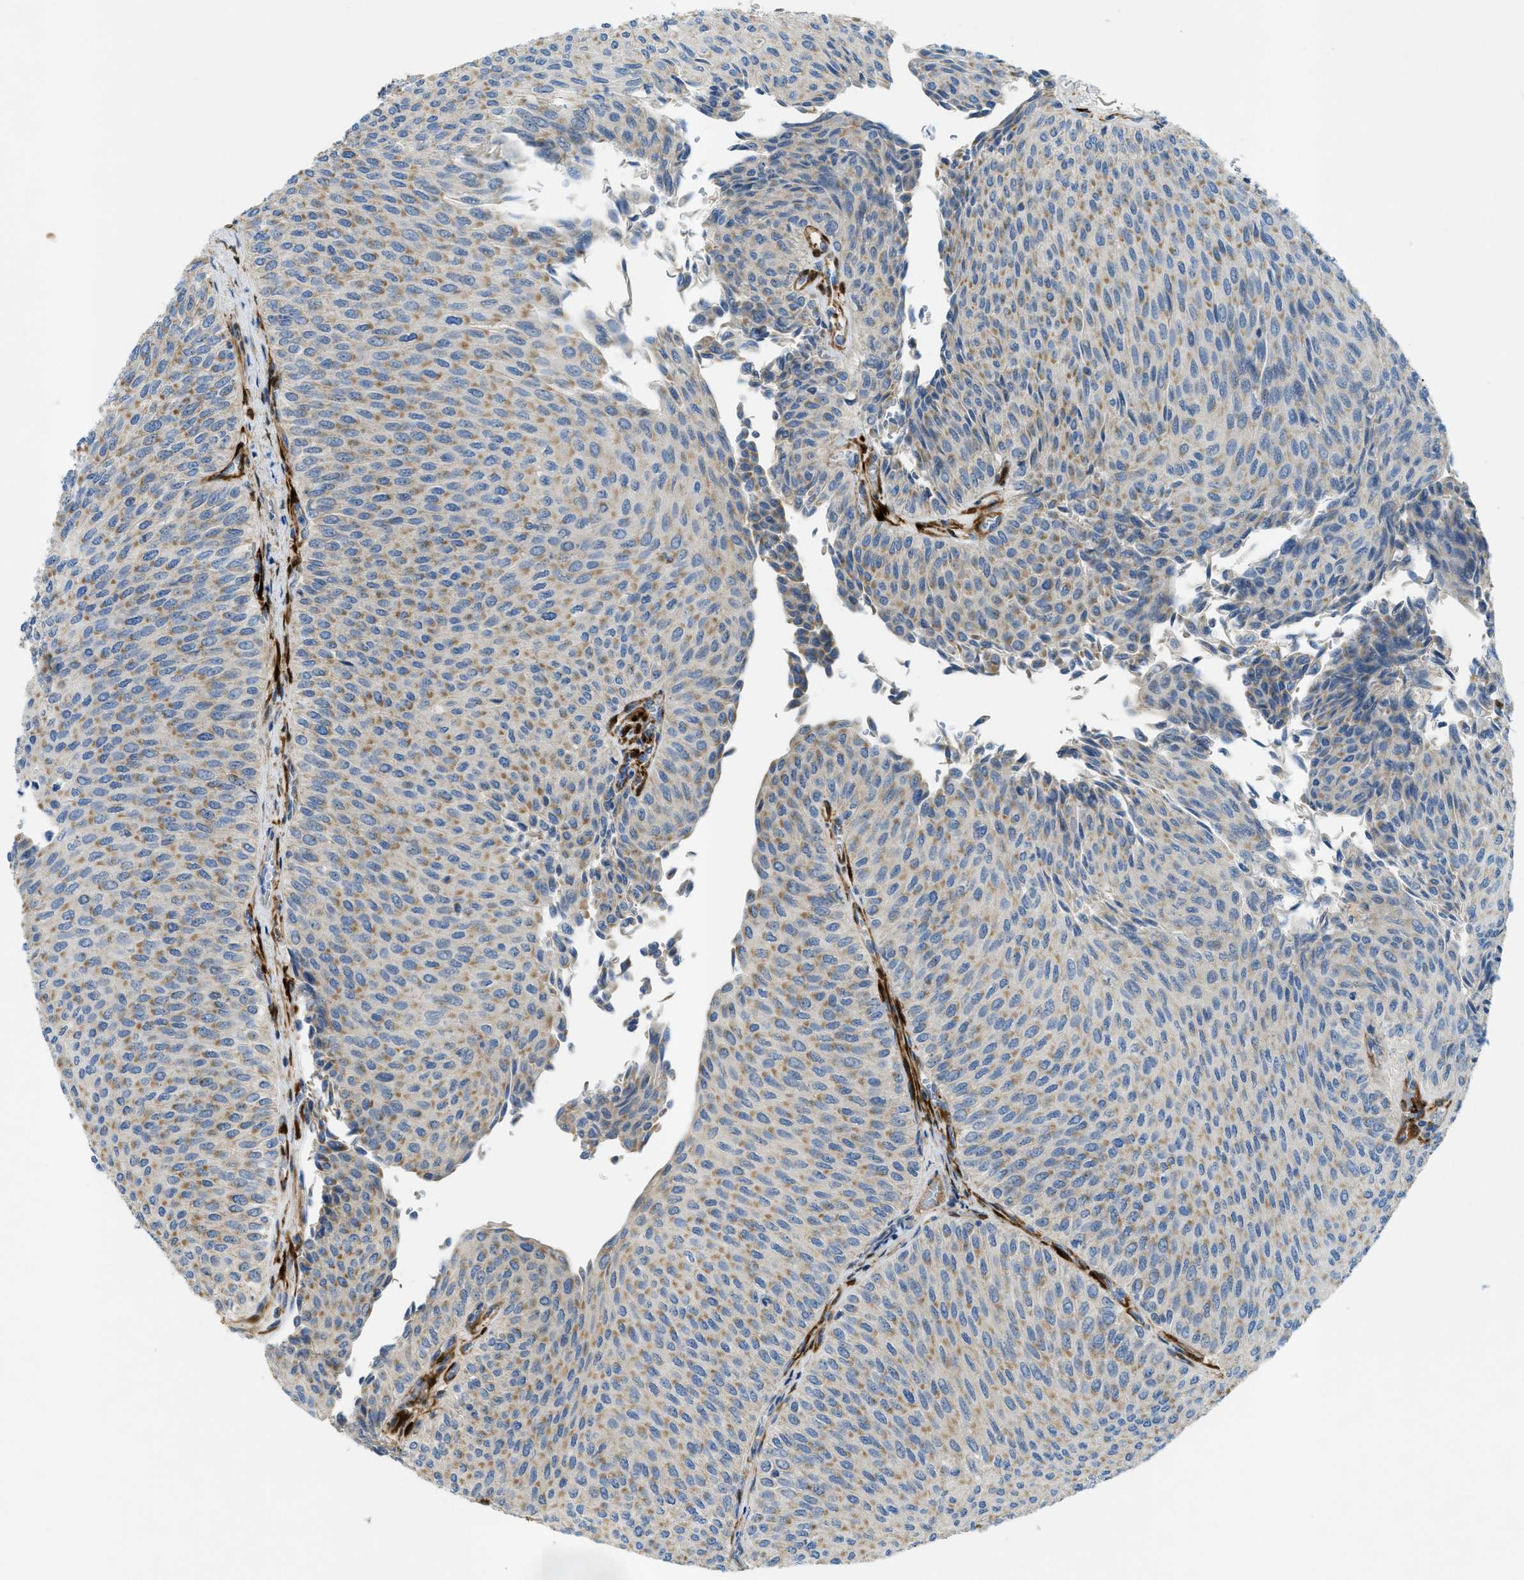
{"staining": {"intensity": "weak", "quantity": ">75%", "location": "cytoplasmic/membranous"}, "tissue": "urothelial cancer", "cell_type": "Tumor cells", "image_type": "cancer", "snomed": [{"axis": "morphology", "description": "Urothelial carcinoma, Low grade"}, {"axis": "topography", "description": "Urinary bladder"}], "caption": "Human low-grade urothelial carcinoma stained with a brown dye shows weak cytoplasmic/membranous positive positivity in about >75% of tumor cells.", "gene": "CYGB", "patient": {"sex": "male", "age": 78}}